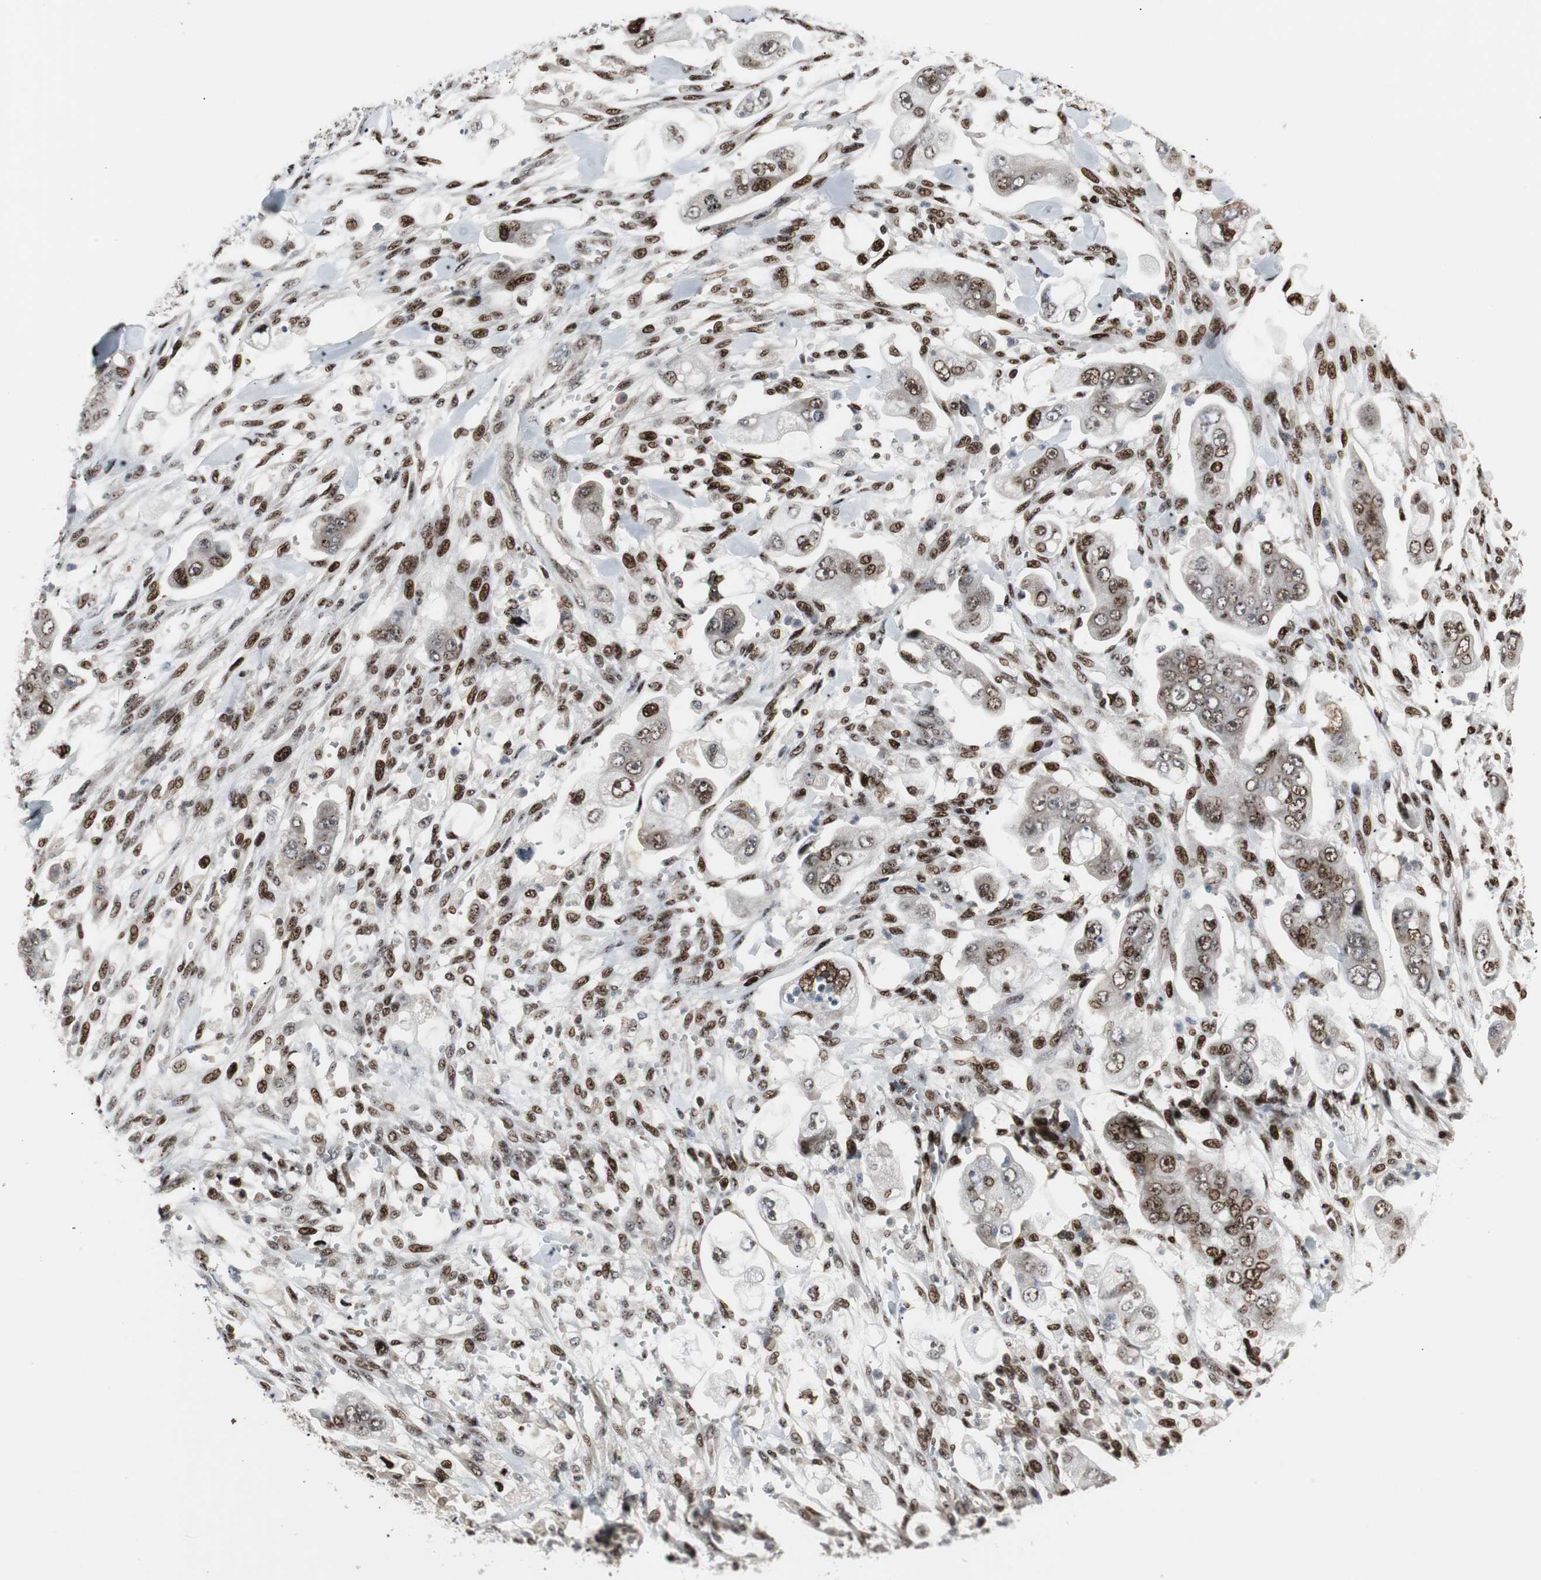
{"staining": {"intensity": "strong", "quantity": ">75%", "location": "nuclear"}, "tissue": "stomach cancer", "cell_type": "Tumor cells", "image_type": "cancer", "snomed": [{"axis": "morphology", "description": "Adenocarcinoma, NOS"}, {"axis": "topography", "description": "Stomach"}], "caption": "Strong nuclear protein staining is appreciated in approximately >75% of tumor cells in stomach cancer (adenocarcinoma). The protein is shown in brown color, while the nuclei are stained blue.", "gene": "GRK2", "patient": {"sex": "male", "age": 62}}